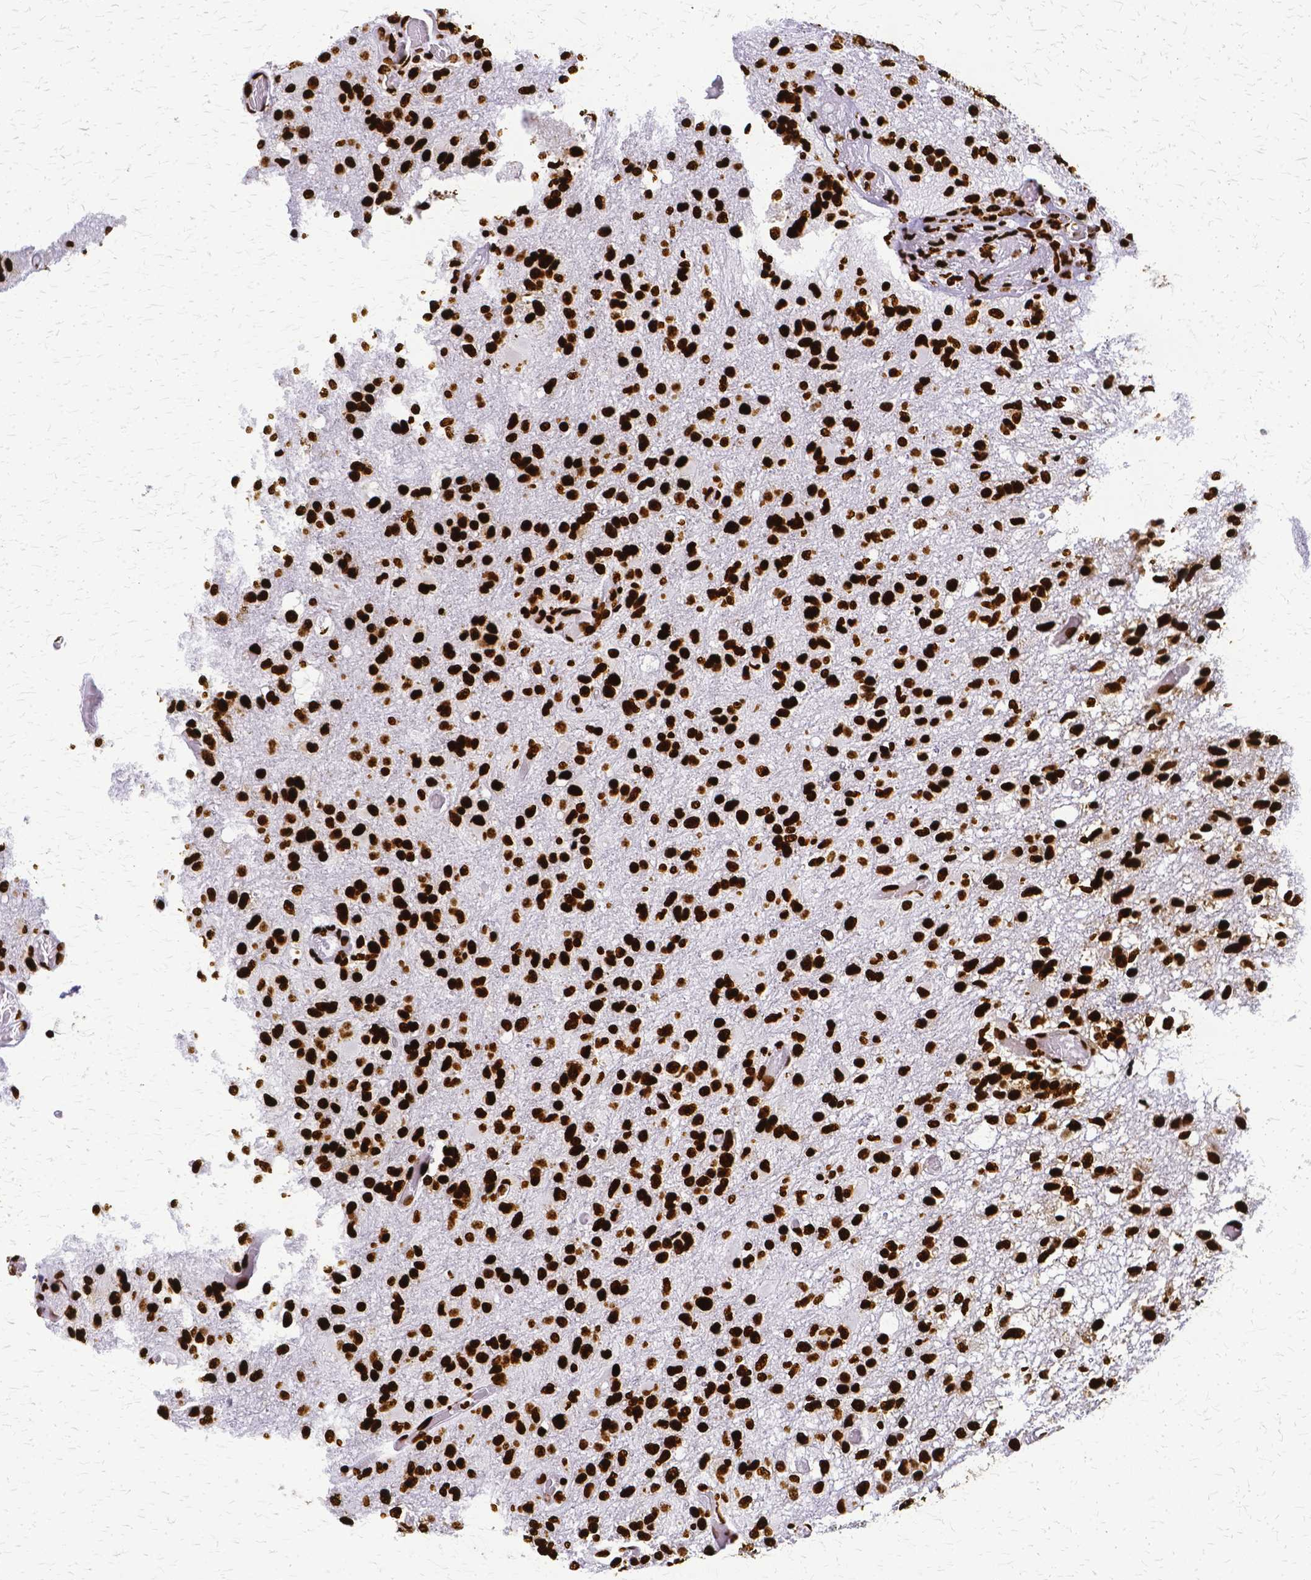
{"staining": {"intensity": "strong", "quantity": ">75%", "location": "nuclear"}, "tissue": "glioma", "cell_type": "Tumor cells", "image_type": "cancer", "snomed": [{"axis": "morphology", "description": "Glioma, malignant, High grade"}, {"axis": "topography", "description": "Brain"}], "caption": "There is high levels of strong nuclear expression in tumor cells of malignant glioma (high-grade), as demonstrated by immunohistochemical staining (brown color).", "gene": "SFPQ", "patient": {"sex": "female", "age": 74}}